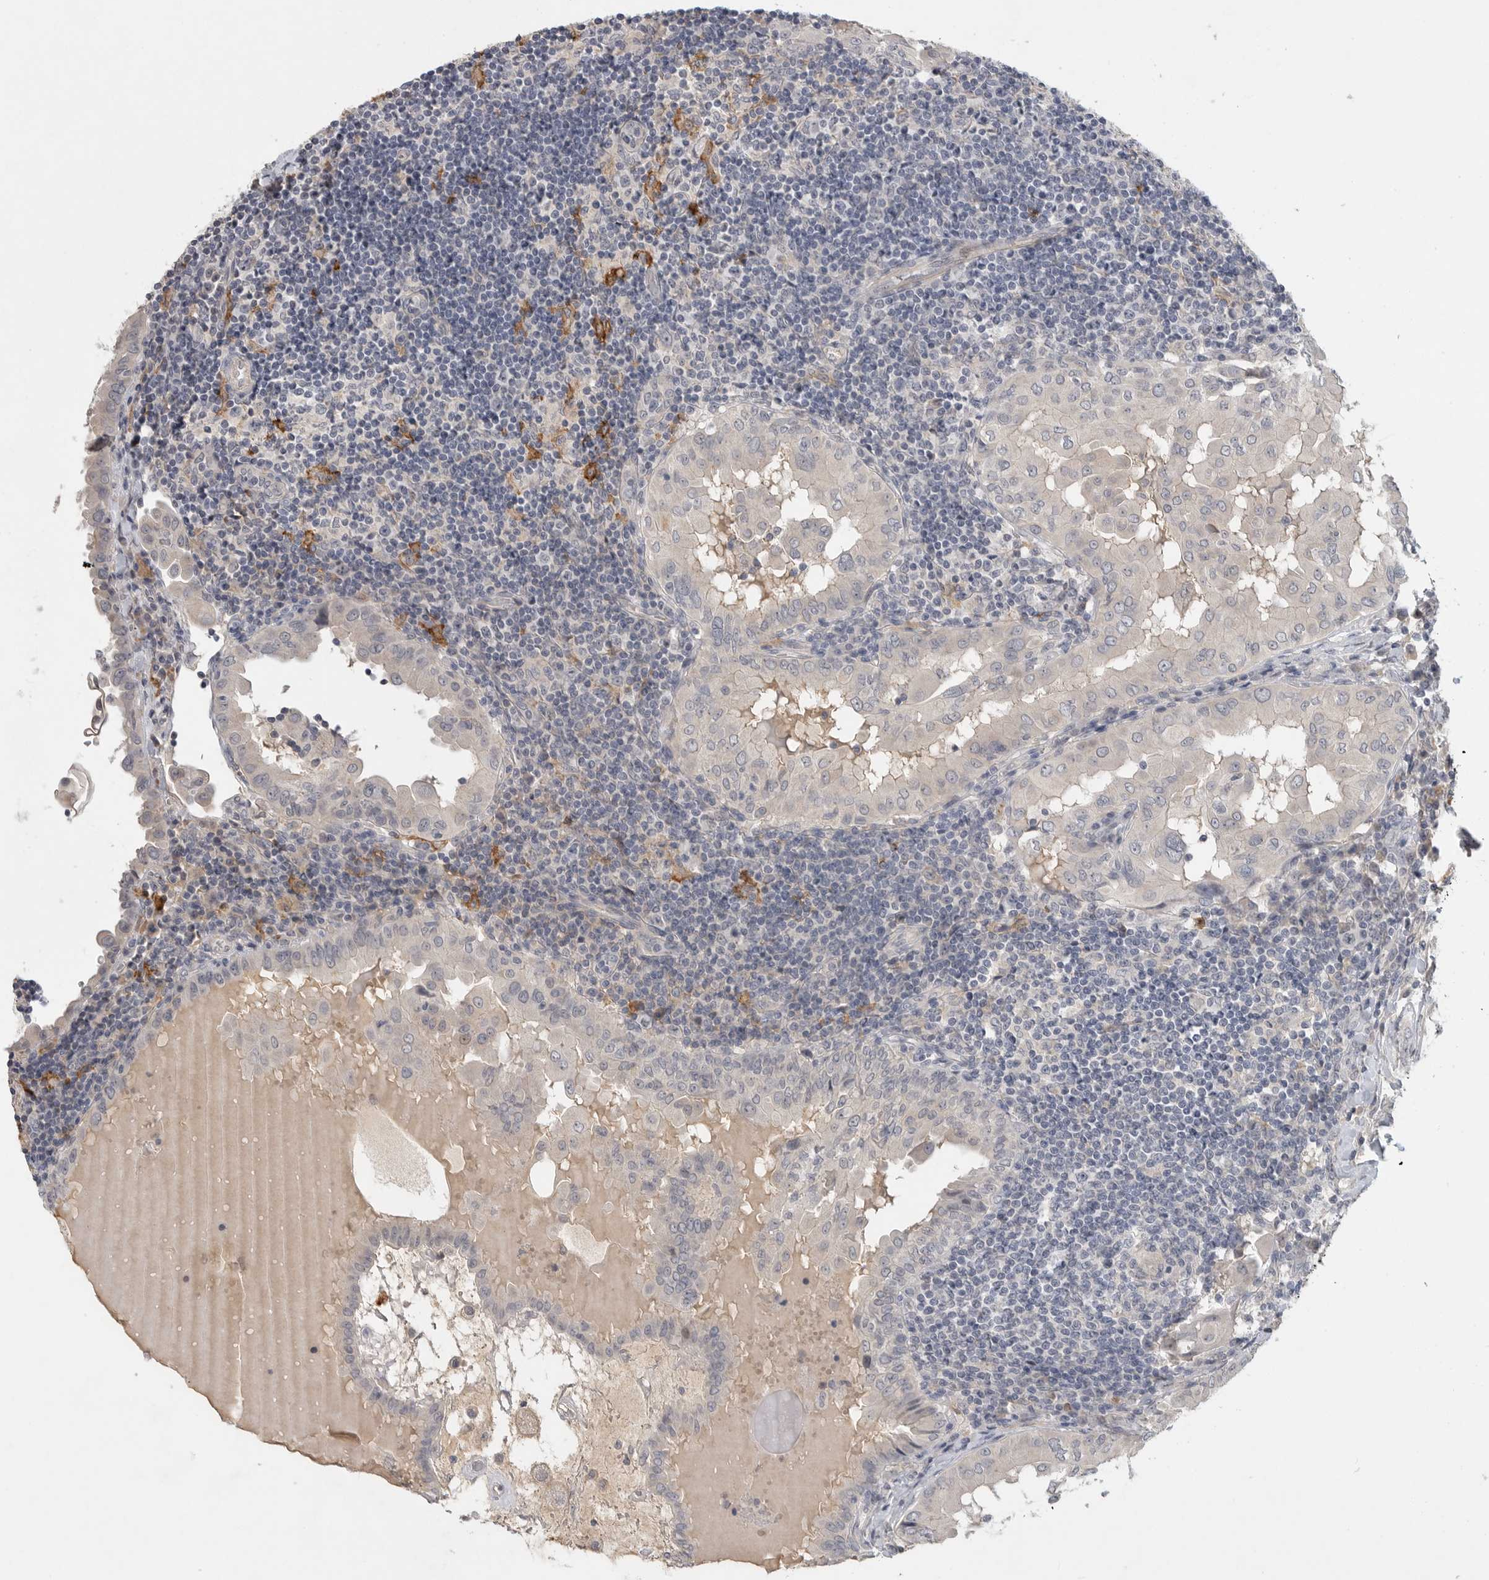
{"staining": {"intensity": "negative", "quantity": "none", "location": "none"}, "tissue": "thyroid cancer", "cell_type": "Tumor cells", "image_type": "cancer", "snomed": [{"axis": "morphology", "description": "Papillary adenocarcinoma, NOS"}, {"axis": "topography", "description": "Thyroid gland"}], "caption": "Immunohistochemical staining of thyroid papillary adenocarcinoma displays no significant expression in tumor cells.", "gene": "ITGAD", "patient": {"sex": "male", "age": 33}}